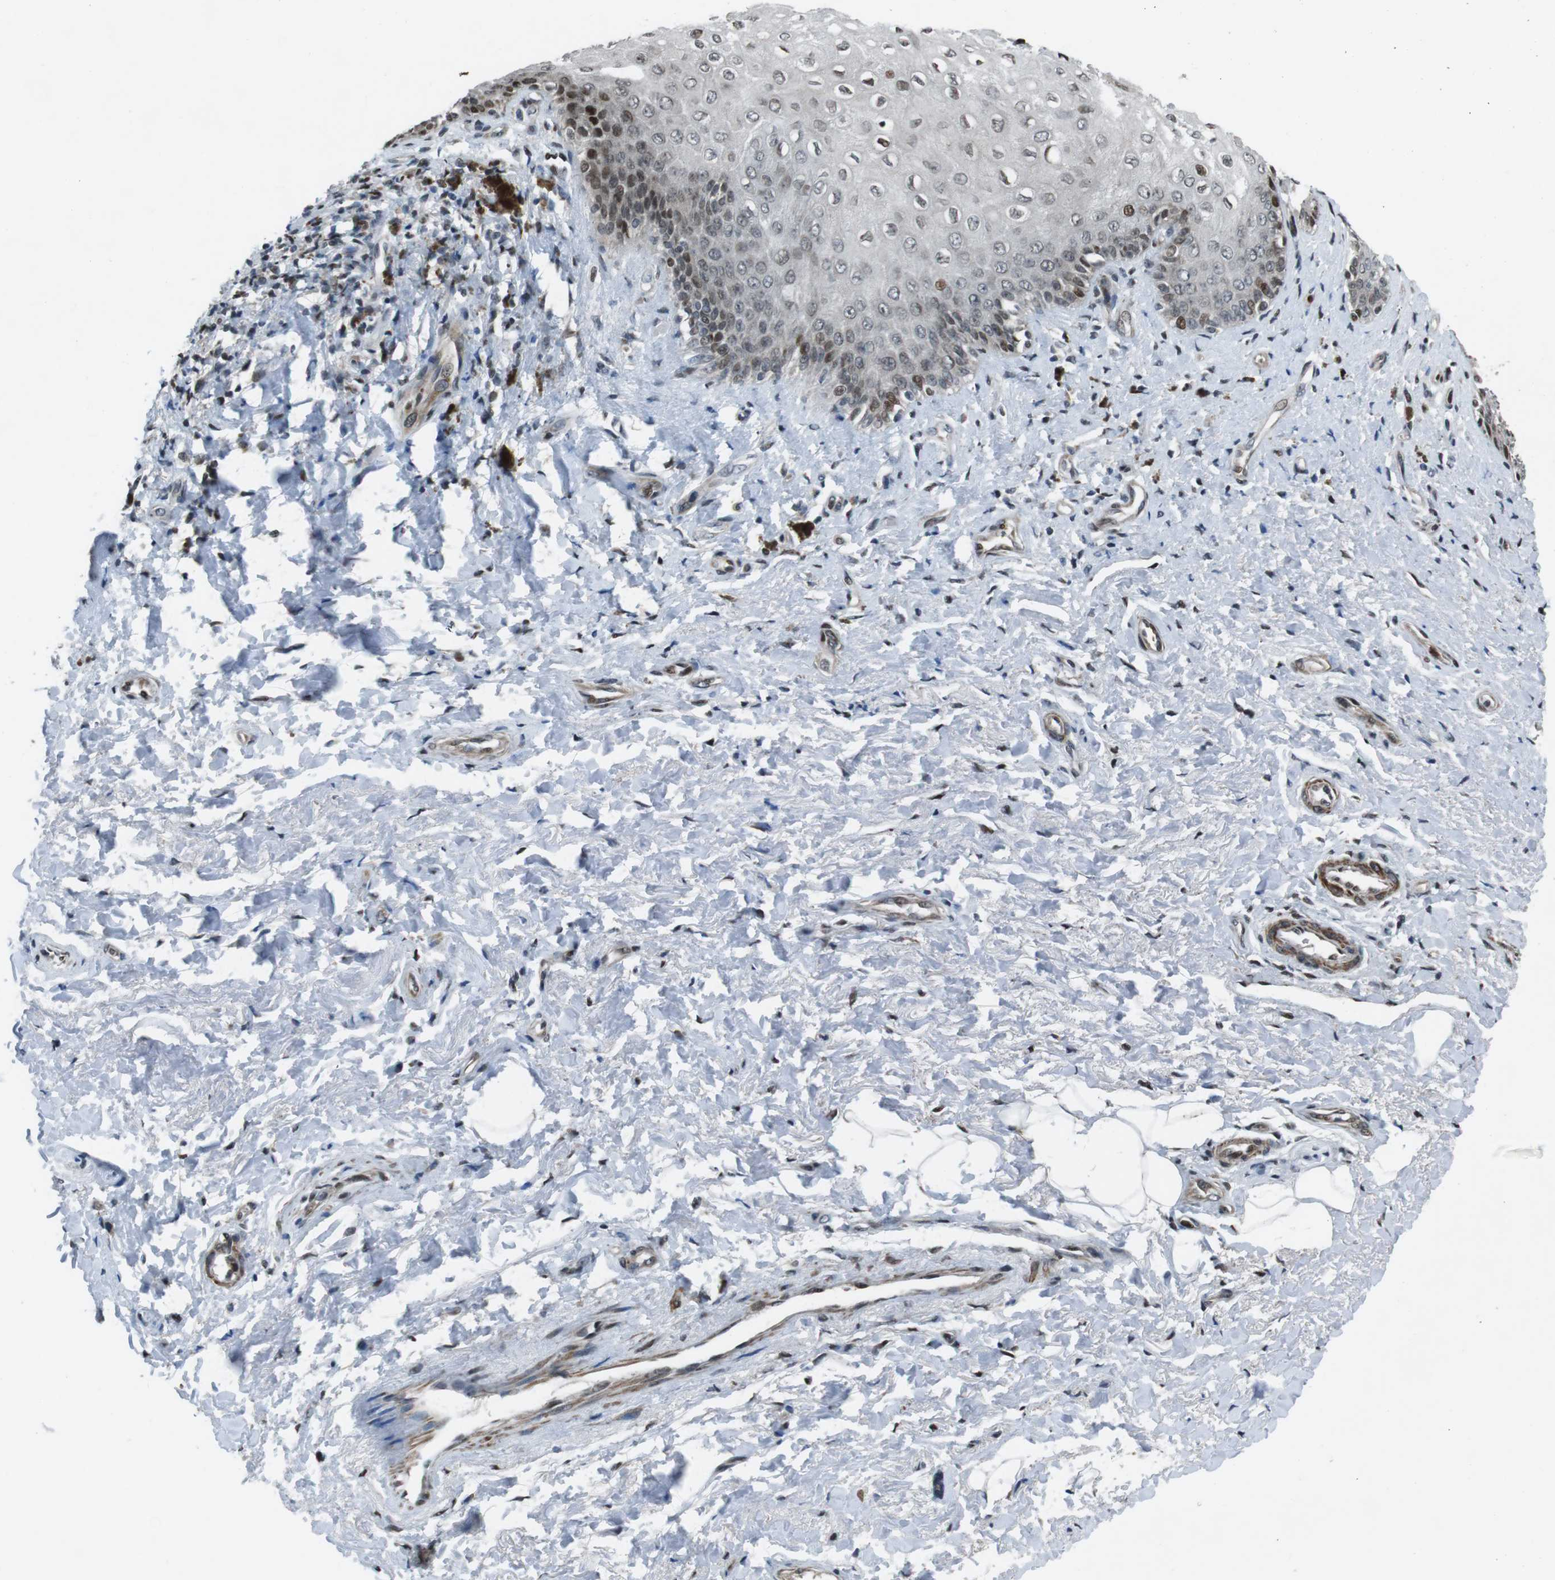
{"staining": {"intensity": "moderate", "quantity": "<25%", "location": "nuclear"}, "tissue": "skin", "cell_type": "Epidermal cells", "image_type": "normal", "snomed": [{"axis": "morphology", "description": "Normal tissue, NOS"}, {"axis": "topography", "description": "Anal"}], "caption": "Protein analysis of normal skin shows moderate nuclear positivity in about <25% of epidermal cells.", "gene": "PBRM1", "patient": {"sex": "female", "age": 46}}